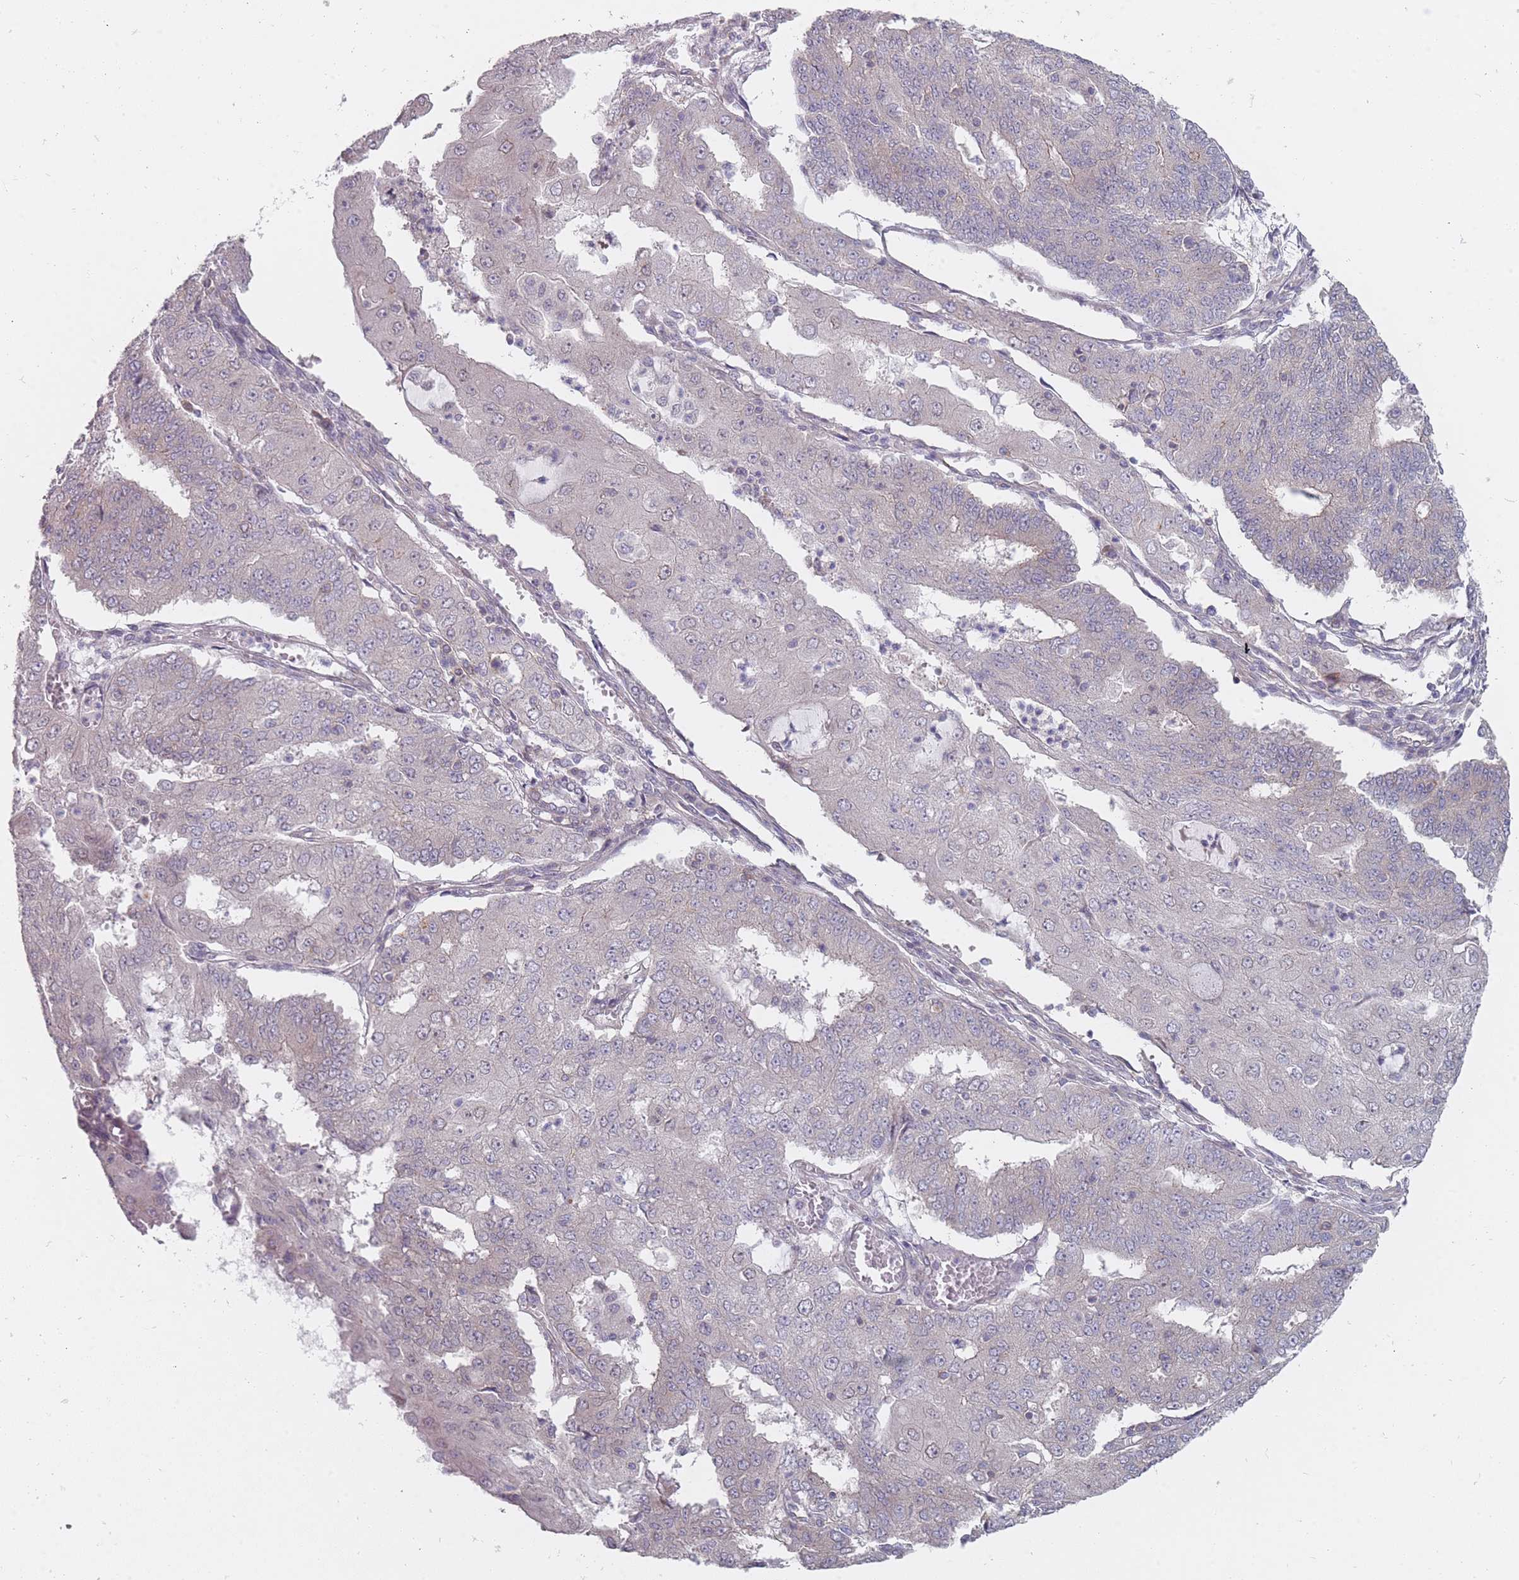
{"staining": {"intensity": "negative", "quantity": "none", "location": "none"}, "tissue": "endometrial cancer", "cell_type": "Tumor cells", "image_type": "cancer", "snomed": [{"axis": "morphology", "description": "Adenocarcinoma, NOS"}, {"axis": "topography", "description": "Endometrium"}], "caption": "High power microscopy micrograph of an immunohistochemistry image of adenocarcinoma (endometrial), revealing no significant expression in tumor cells. The staining is performed using DAB (3,3'-diaminobenzidine) brown chromogen with nuclei counter-stained in using hematoxylin.", "gene": "PCDH12", "patient": {"sex": "female", "age": 56}}